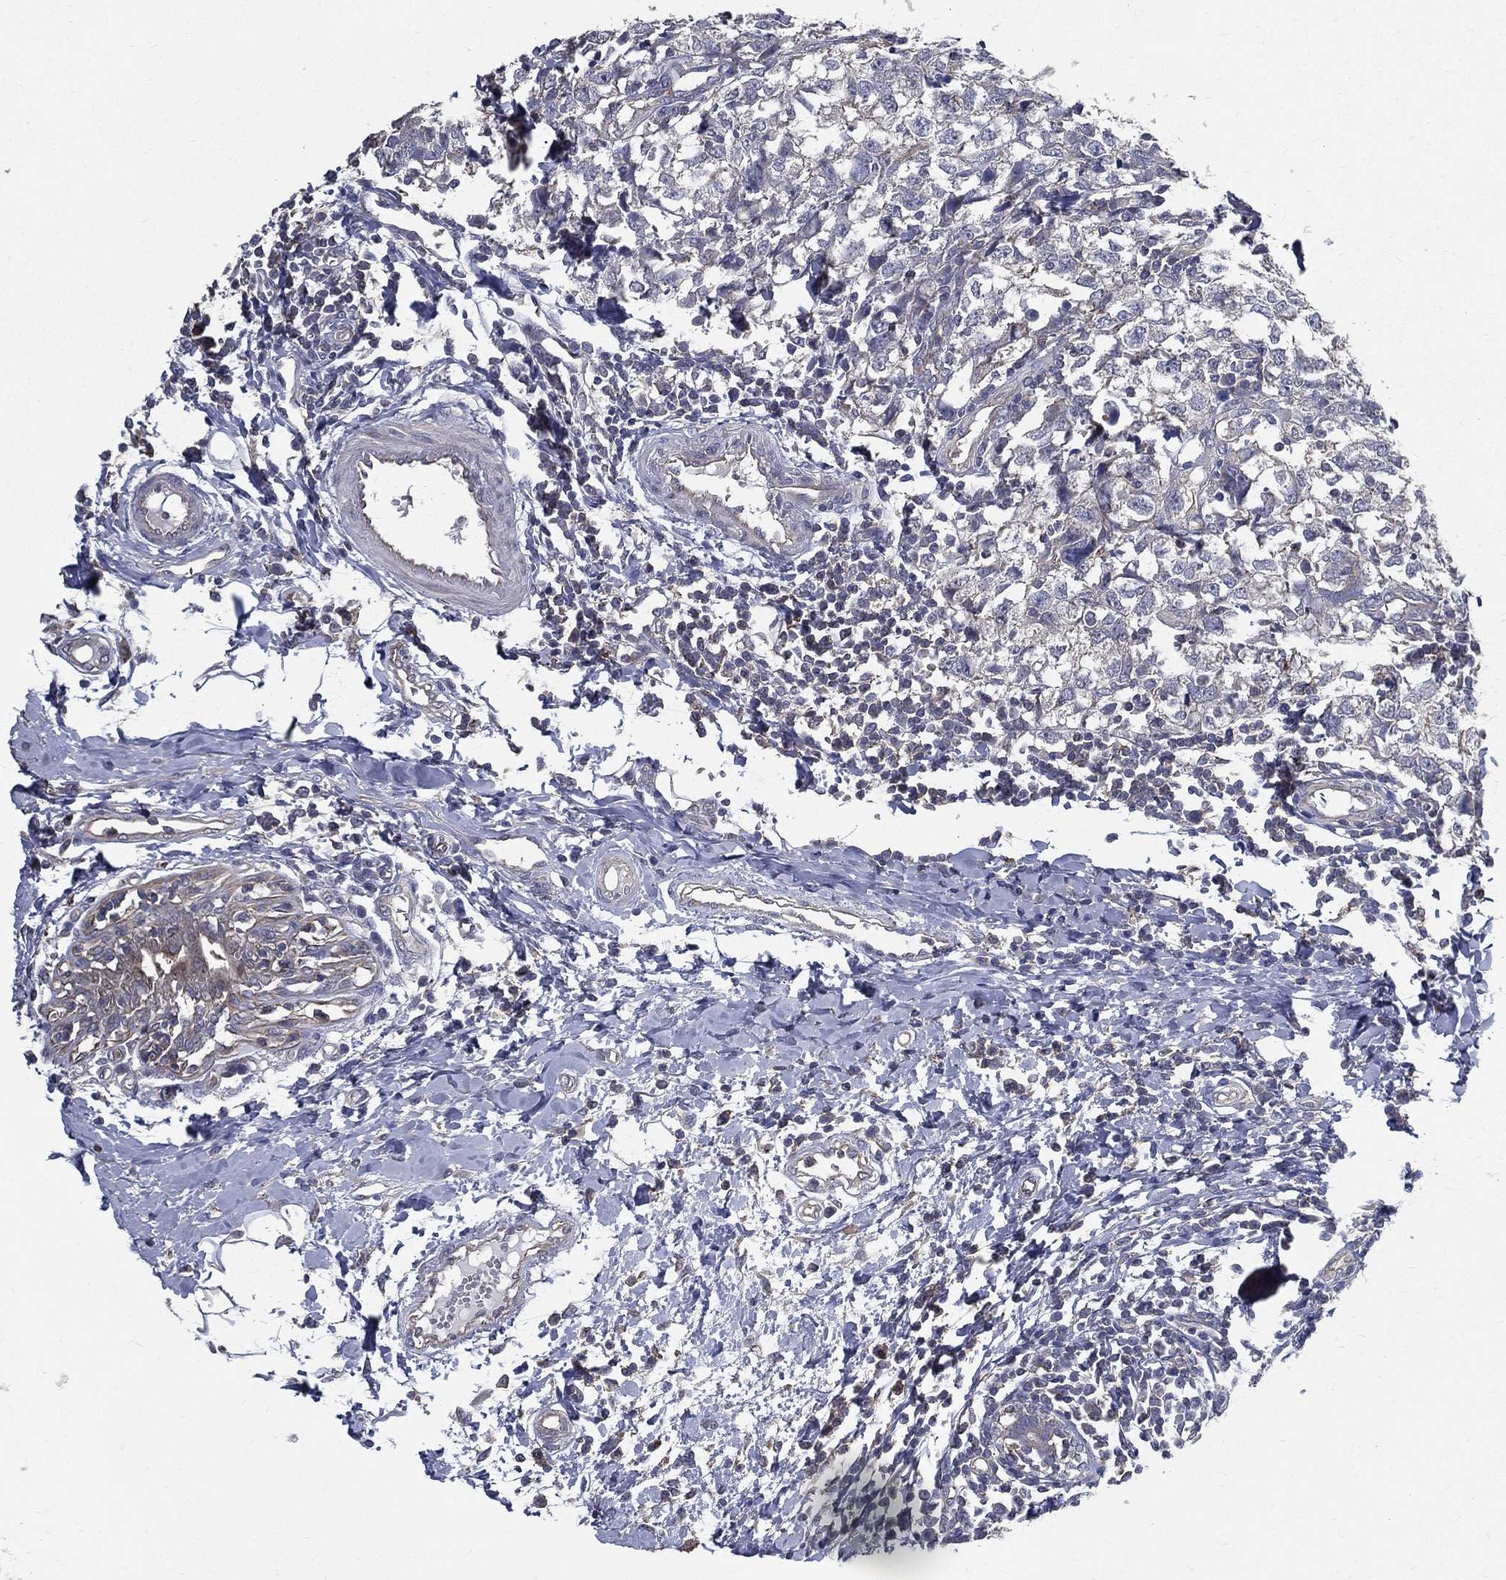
{"staining": {"intensity": "negative", "quantity": "none", "location": "none"}, "tissue": "breast cancer", "cell_type": "Tumor cells", "image_type": "cancer", "snomed": [{"axis": "morphology", "description": "Duct carcinoma"}, {"axis": "topography", "description": "Breast"}], "caption": "DAB (3,3'-diaminobenzidine) immunohistochemical staining of breast invasive ductal carcinoma reveals no significant positivity in tumor cells. (DAB (3,3'-diaminobenzidine) IHC, high magnification).", "gene": "SERPINB2", "patient": {"sex": "female", "age": 30}}